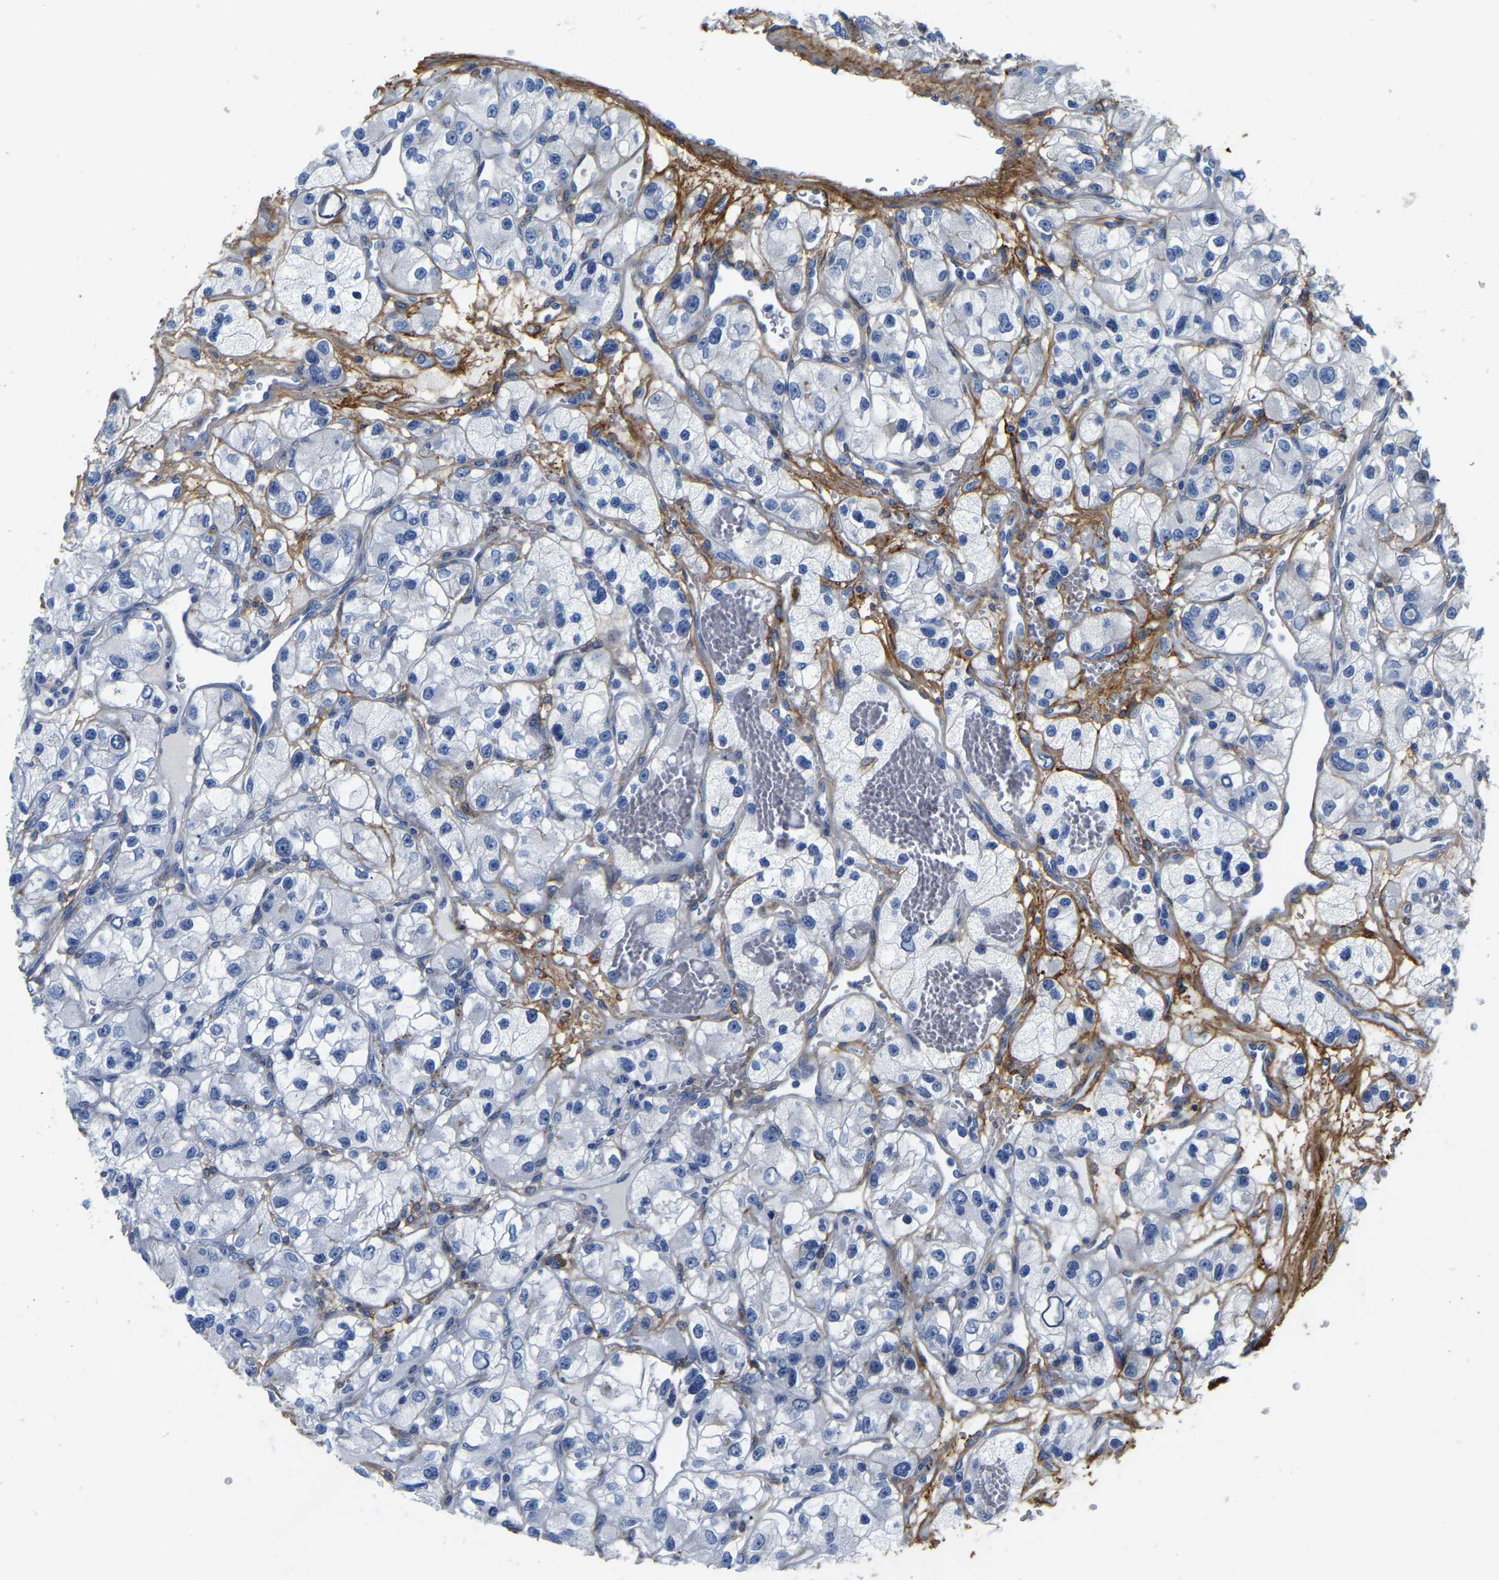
{"staining": {"intensity": "negative", "quantity": "none", "location": "none"}, "tissue": "renal cancer", "cell_type": "Tumor cells", "image_type": "cancer", "snomed": [{"axis": "morphology", "description": "Adenocarcinoma, NOS"}, {"axis": "topography", "description": "Kidney"}], "caption": "The IHC micrograph has no significant expression in tumor cells of renal cancer tissue. The staining was performed using DAB (3,3'-diaminobenzidine) to visualize the protein expression in brown, while the nuclei were stained in blue with hematoxylin (Magnification: 20x).", "gene": "COL6A1", "patient": {"sex": "female", "age": 57}}